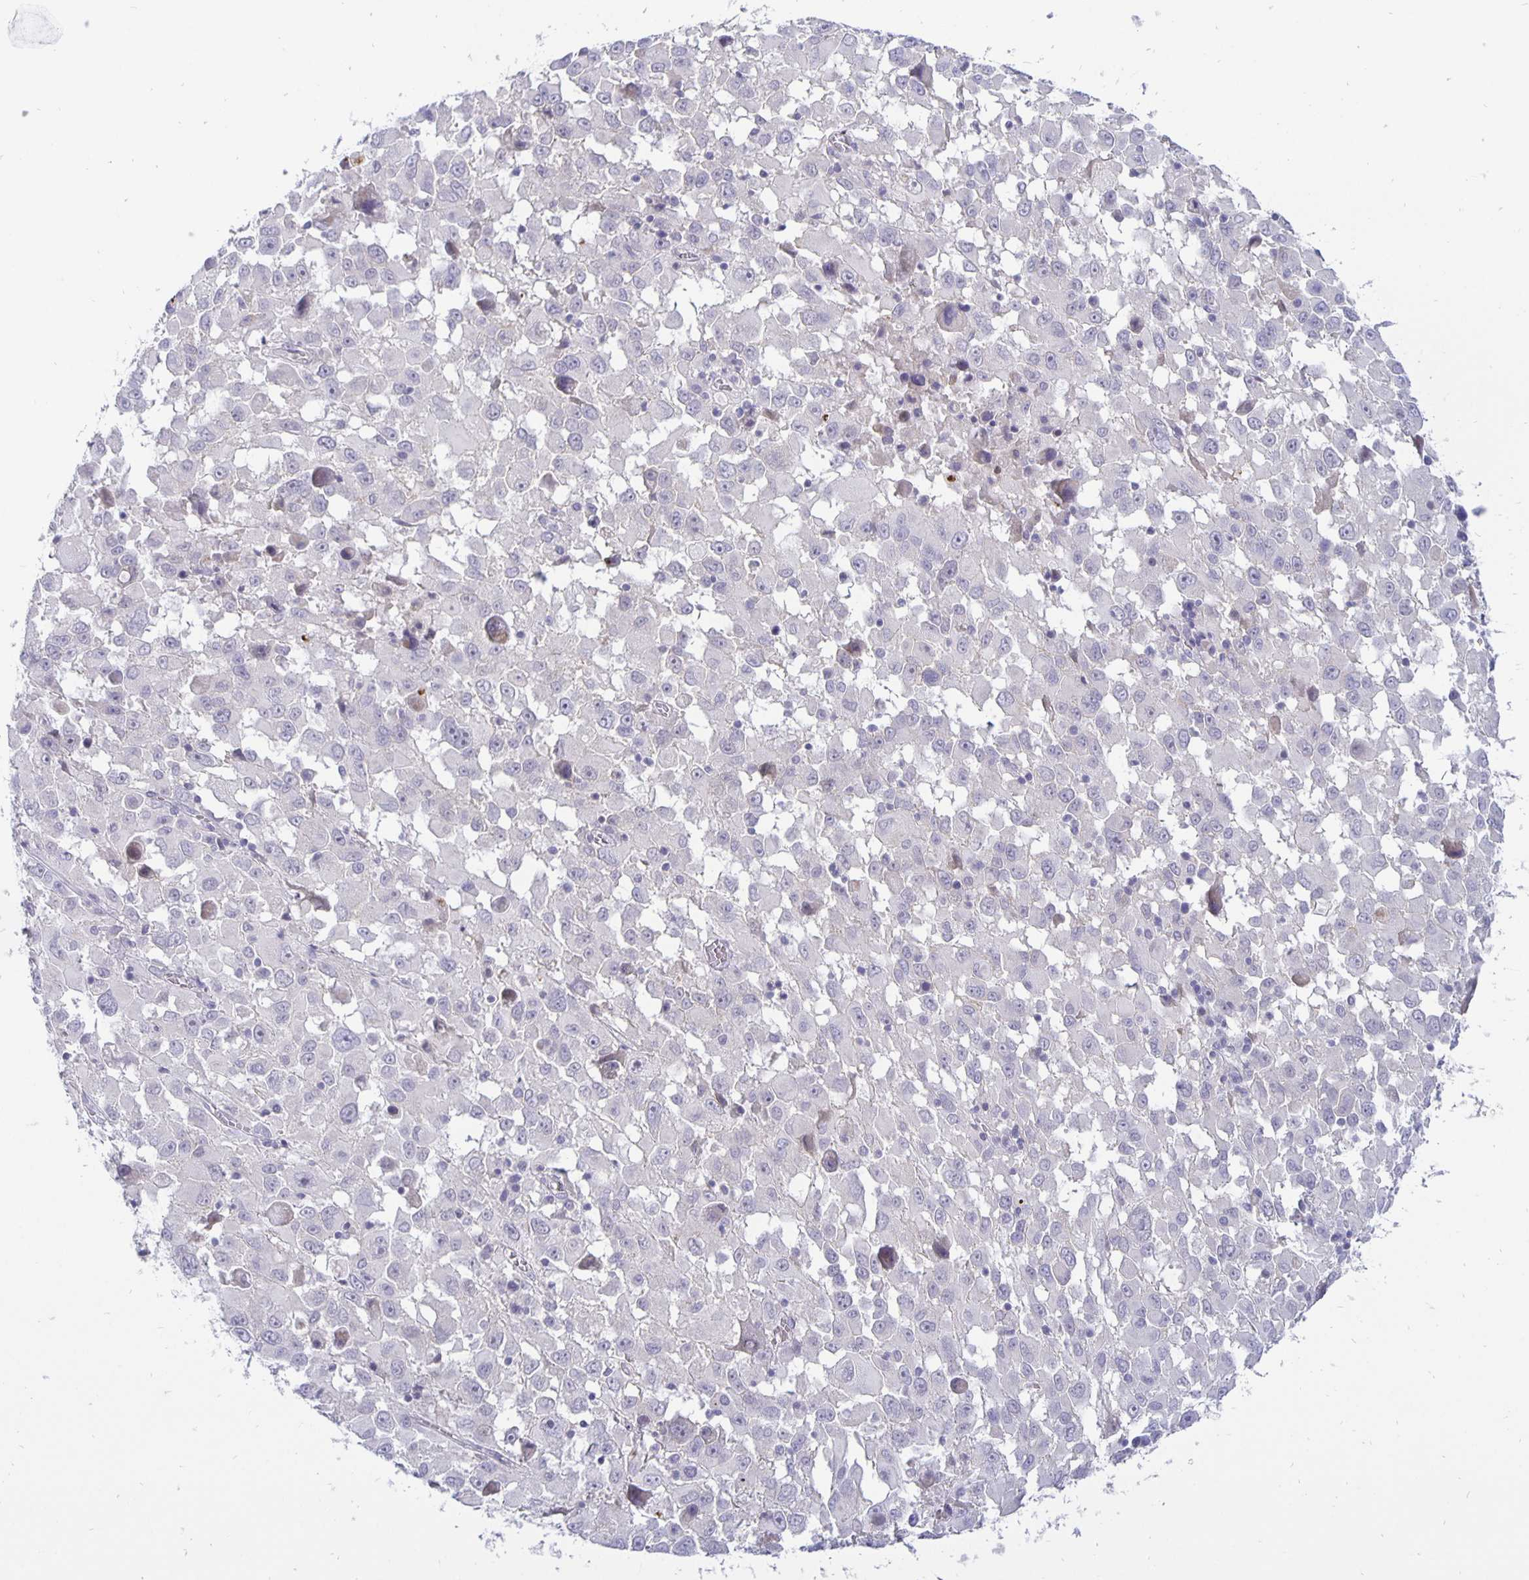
{"staining": {"intensity": "negative", "quantity": "none", "location": "none"}, "tissue": "melanoma", "cell_type": "Tumor cells", "image_type": "cancer", "snomed": [{"axis": "morphology", "description": "Malignant melanoma, Metastatic site"}, {"axis": "topography", "description": "Soft tissue"}], "caption": "Tumor cells are negative for brown protein staining in malignant melanoma (metastatic site).", "gene": "ERBB2", "patient": {"sex": "male", "age": 50}}